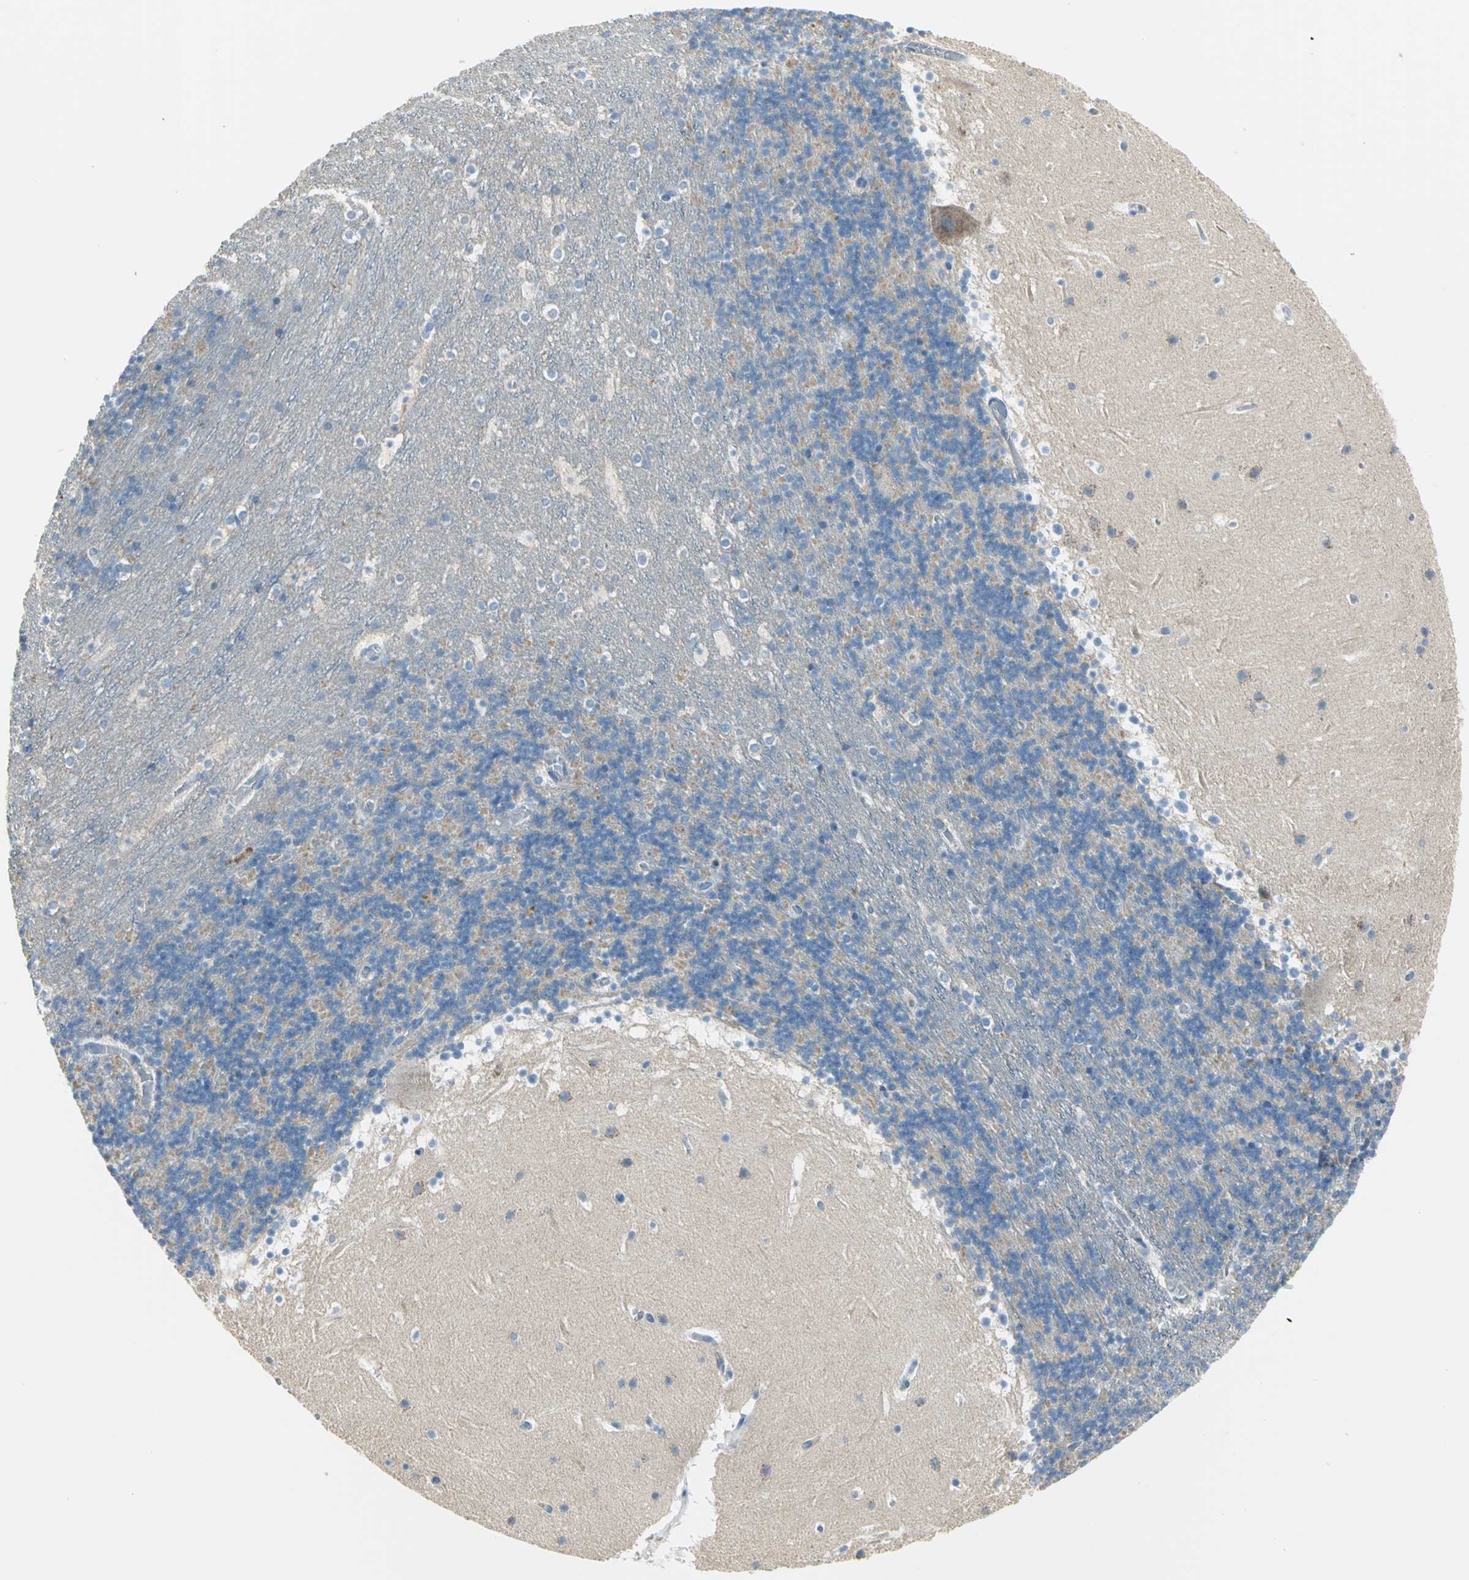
{"staining": {"intensity": "moderate", "quantity": "<25%", "location": "cytoplasmic/membranous"}, "tissue": "cerebellum", "cell_type": "Cells in granular layer", "image_type": "normal", "snomed": [{"axis": "morphology", "description": "Normal tissue, NOS"}, {"axis": "topography", "description": "Cerebellum"}], "caption": "An IHC micrograph of unremarkable tissue is shown. Protein staining in brown shows moderate cytoplasmic/membranous positivity in cerebellum within cells in granular layer.", "gene": "ALOX15", "patient": {"sex": "male", "age": 45}}